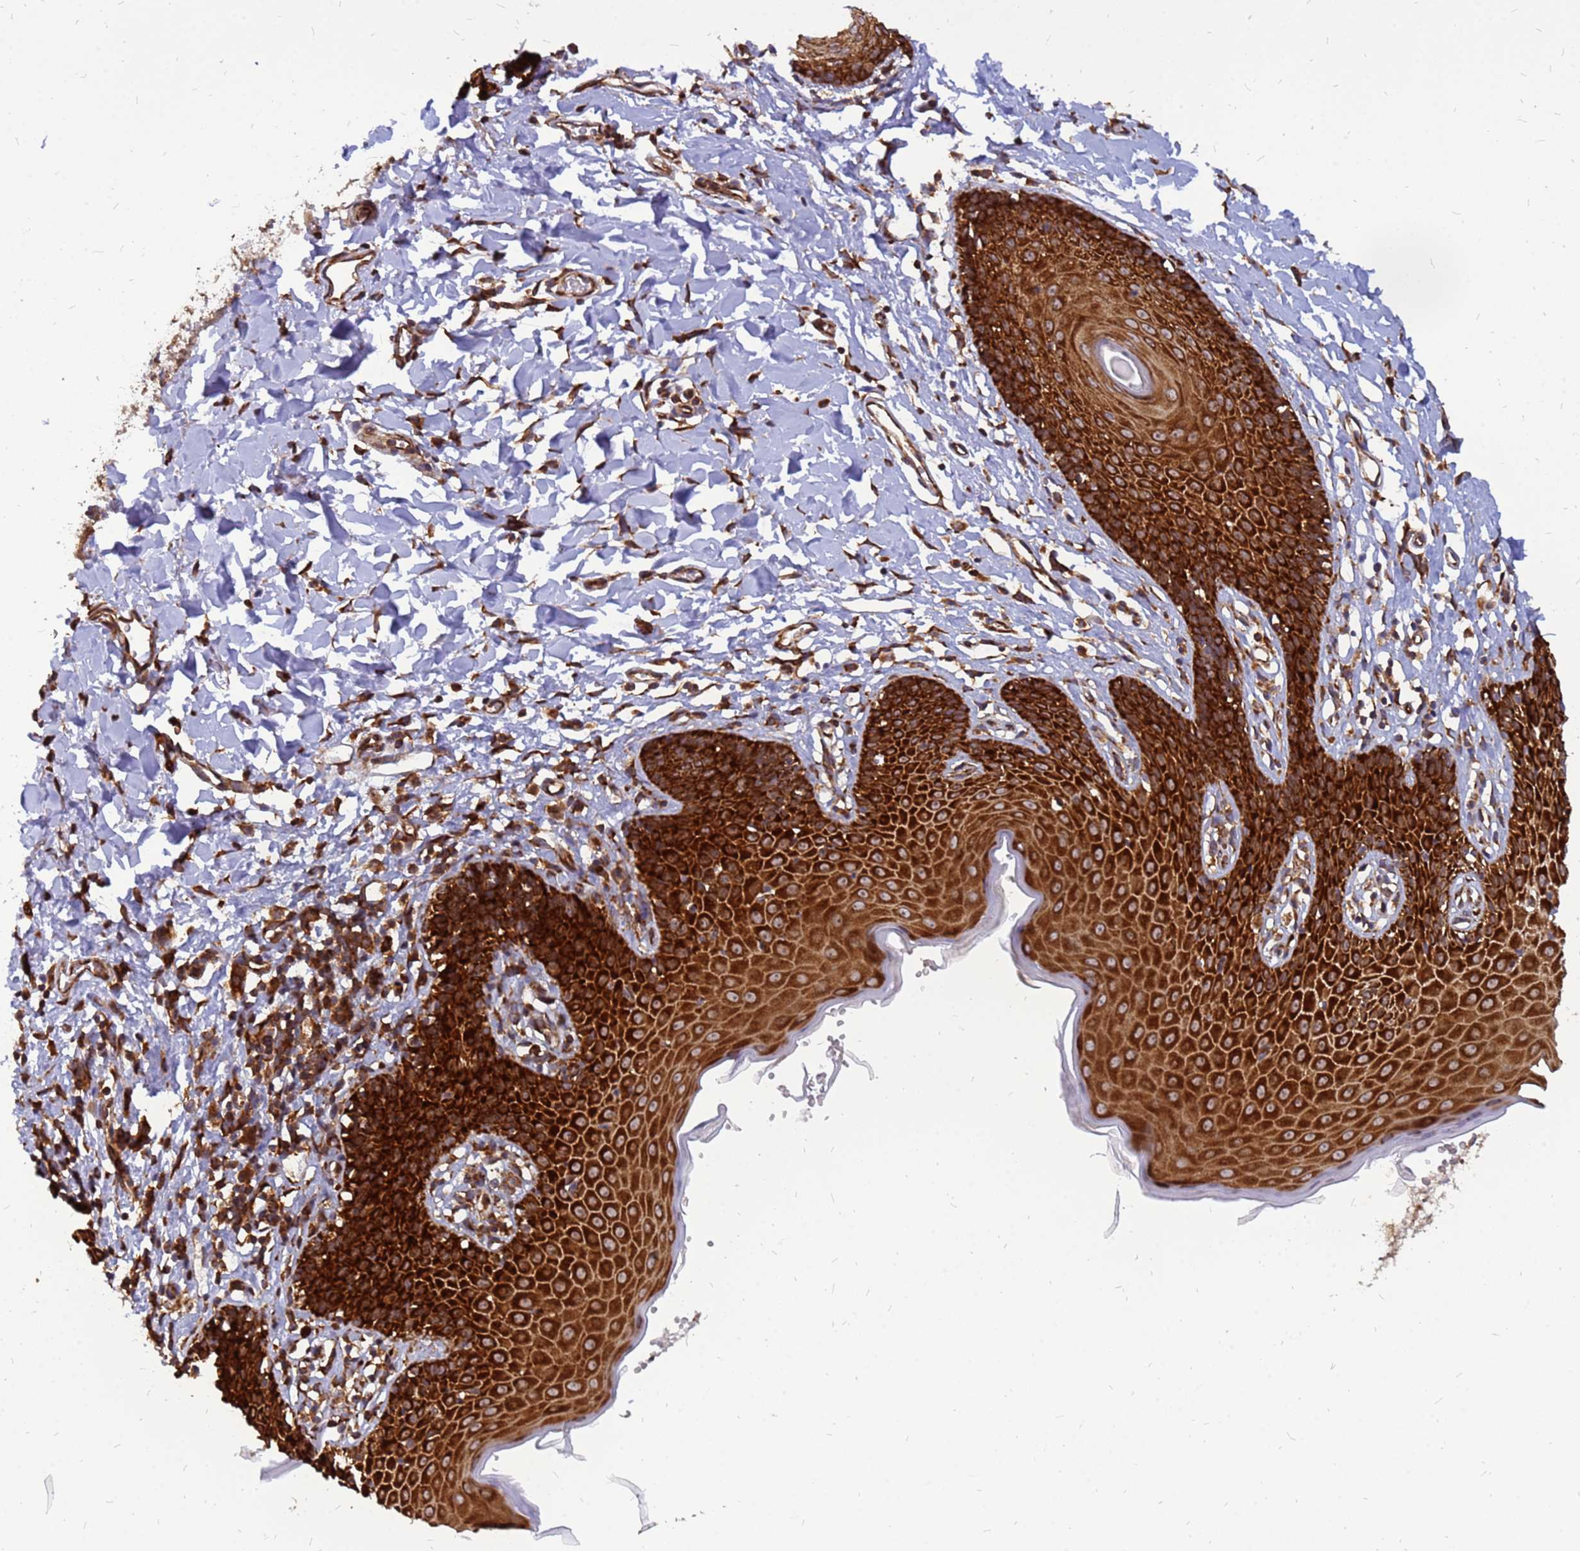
{"staining": {"intensity": "strong", "quantity": ">75%", "location": "cytoplasmic/membranous"}, "tissue": "skin", "cell_type": "Epidermal cells", "image_type": "normal", "snomed": [{"axis": "morphology", "description": "Normal tissue, NOS"}, {"axis": "topography", "description": "Vulva"}], "caption": "A high amount of strong cytoplasmic/membranous staining is identified in approximately >75% of epidermal cells in unremarkable skin.", "gene": "RPL8", "patient": {"sex": "female", "age": 68}}